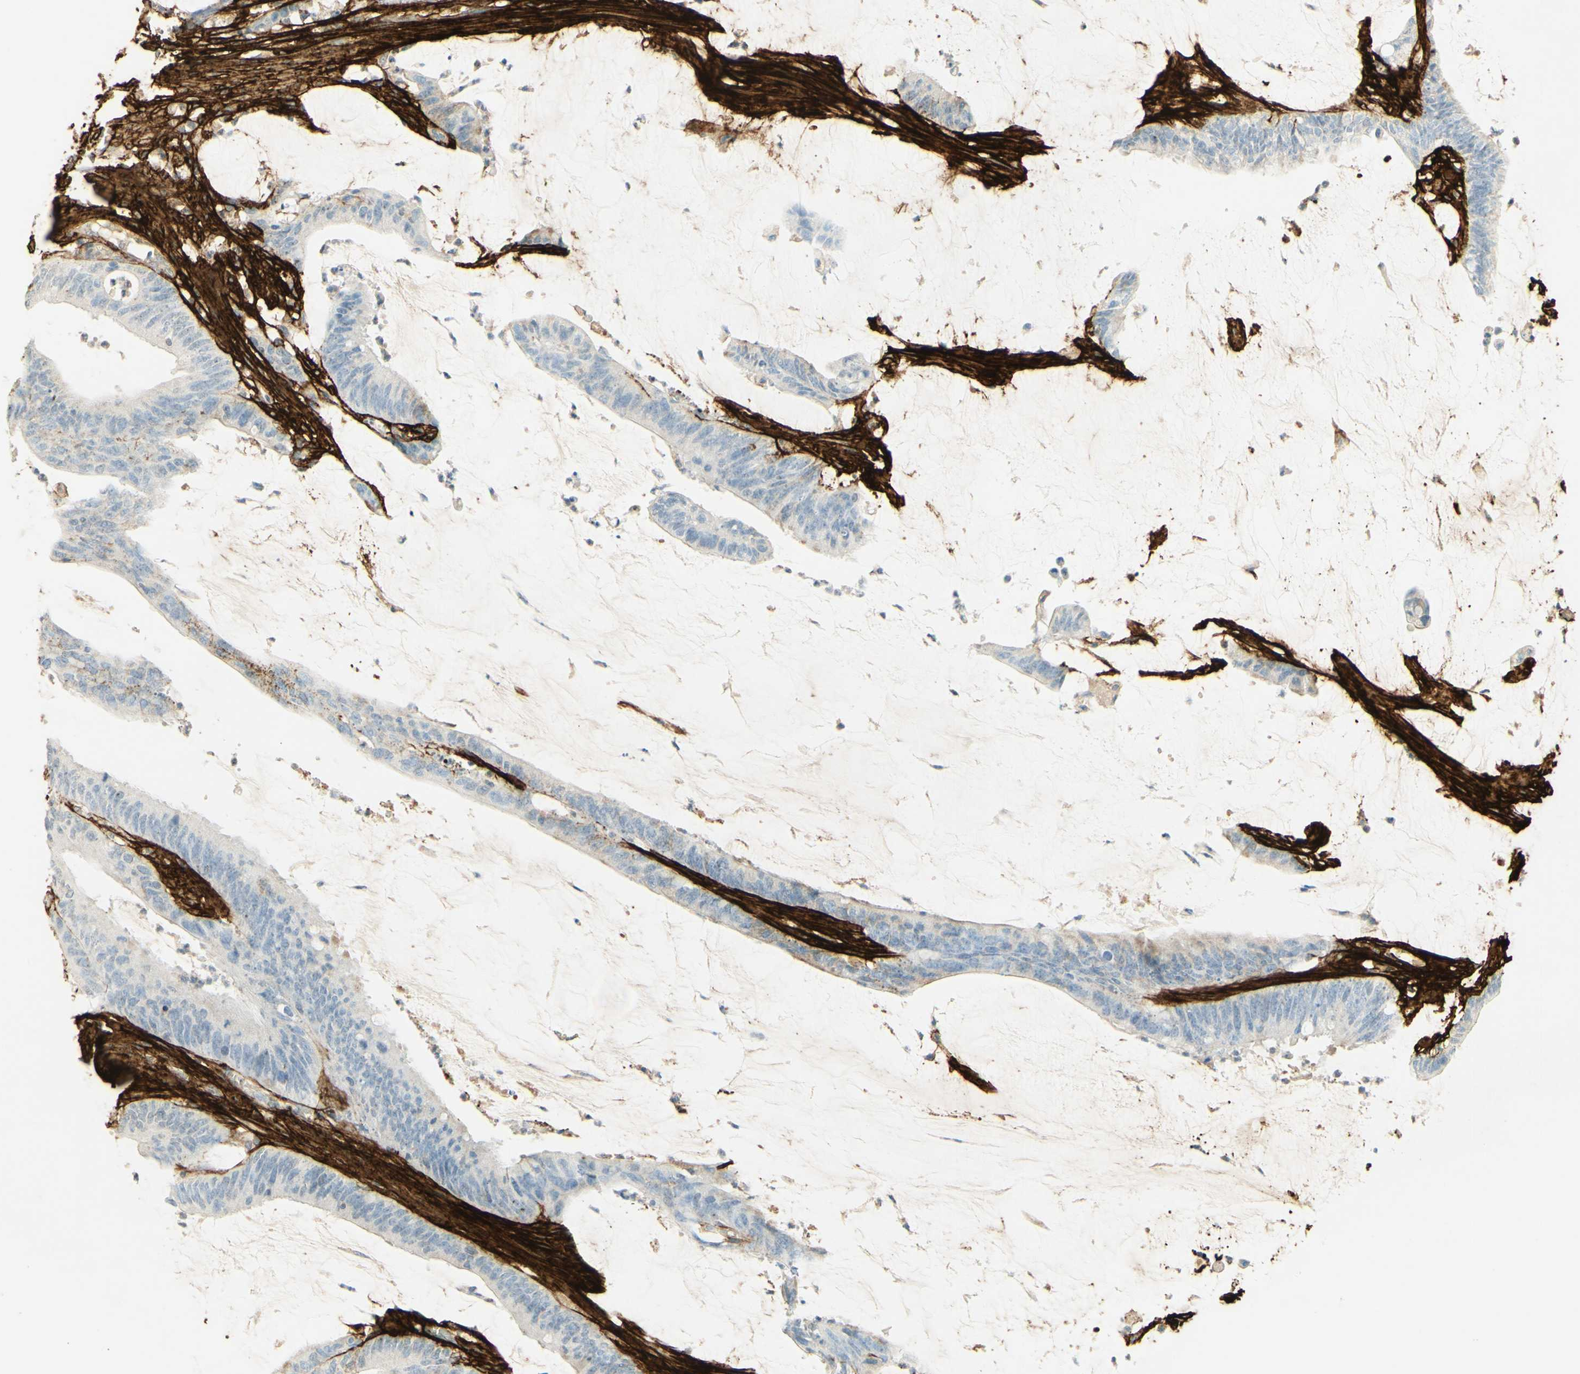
{"staining": {"intensity": "negative", "quantity": "none", "location": "none"}, "tissue": "colorectal cancer", "cell_type": "Tumor cells", "image_type": "cancer", "snomed": [{"axis": "morphology", "description": "Adenocarcinoma, NOS"}, {"axis": "topography", "description": "Rectum"}], "caption": "An immunohistochemistry (IHC) histopathology image of colorectal cancer (adenocarcinoma) is shown. There is no staining in tumor cells of colorectal cancer (adenocarcinoma). (Stains: DAB (3,3'-diaminobenzidine) immunohistochemistry with hematoxylin counter stain, Microscopy: brightfield microscopy at high magnification).", "gene": "TNN", "patient": {"sex": "female", "age": 66}}